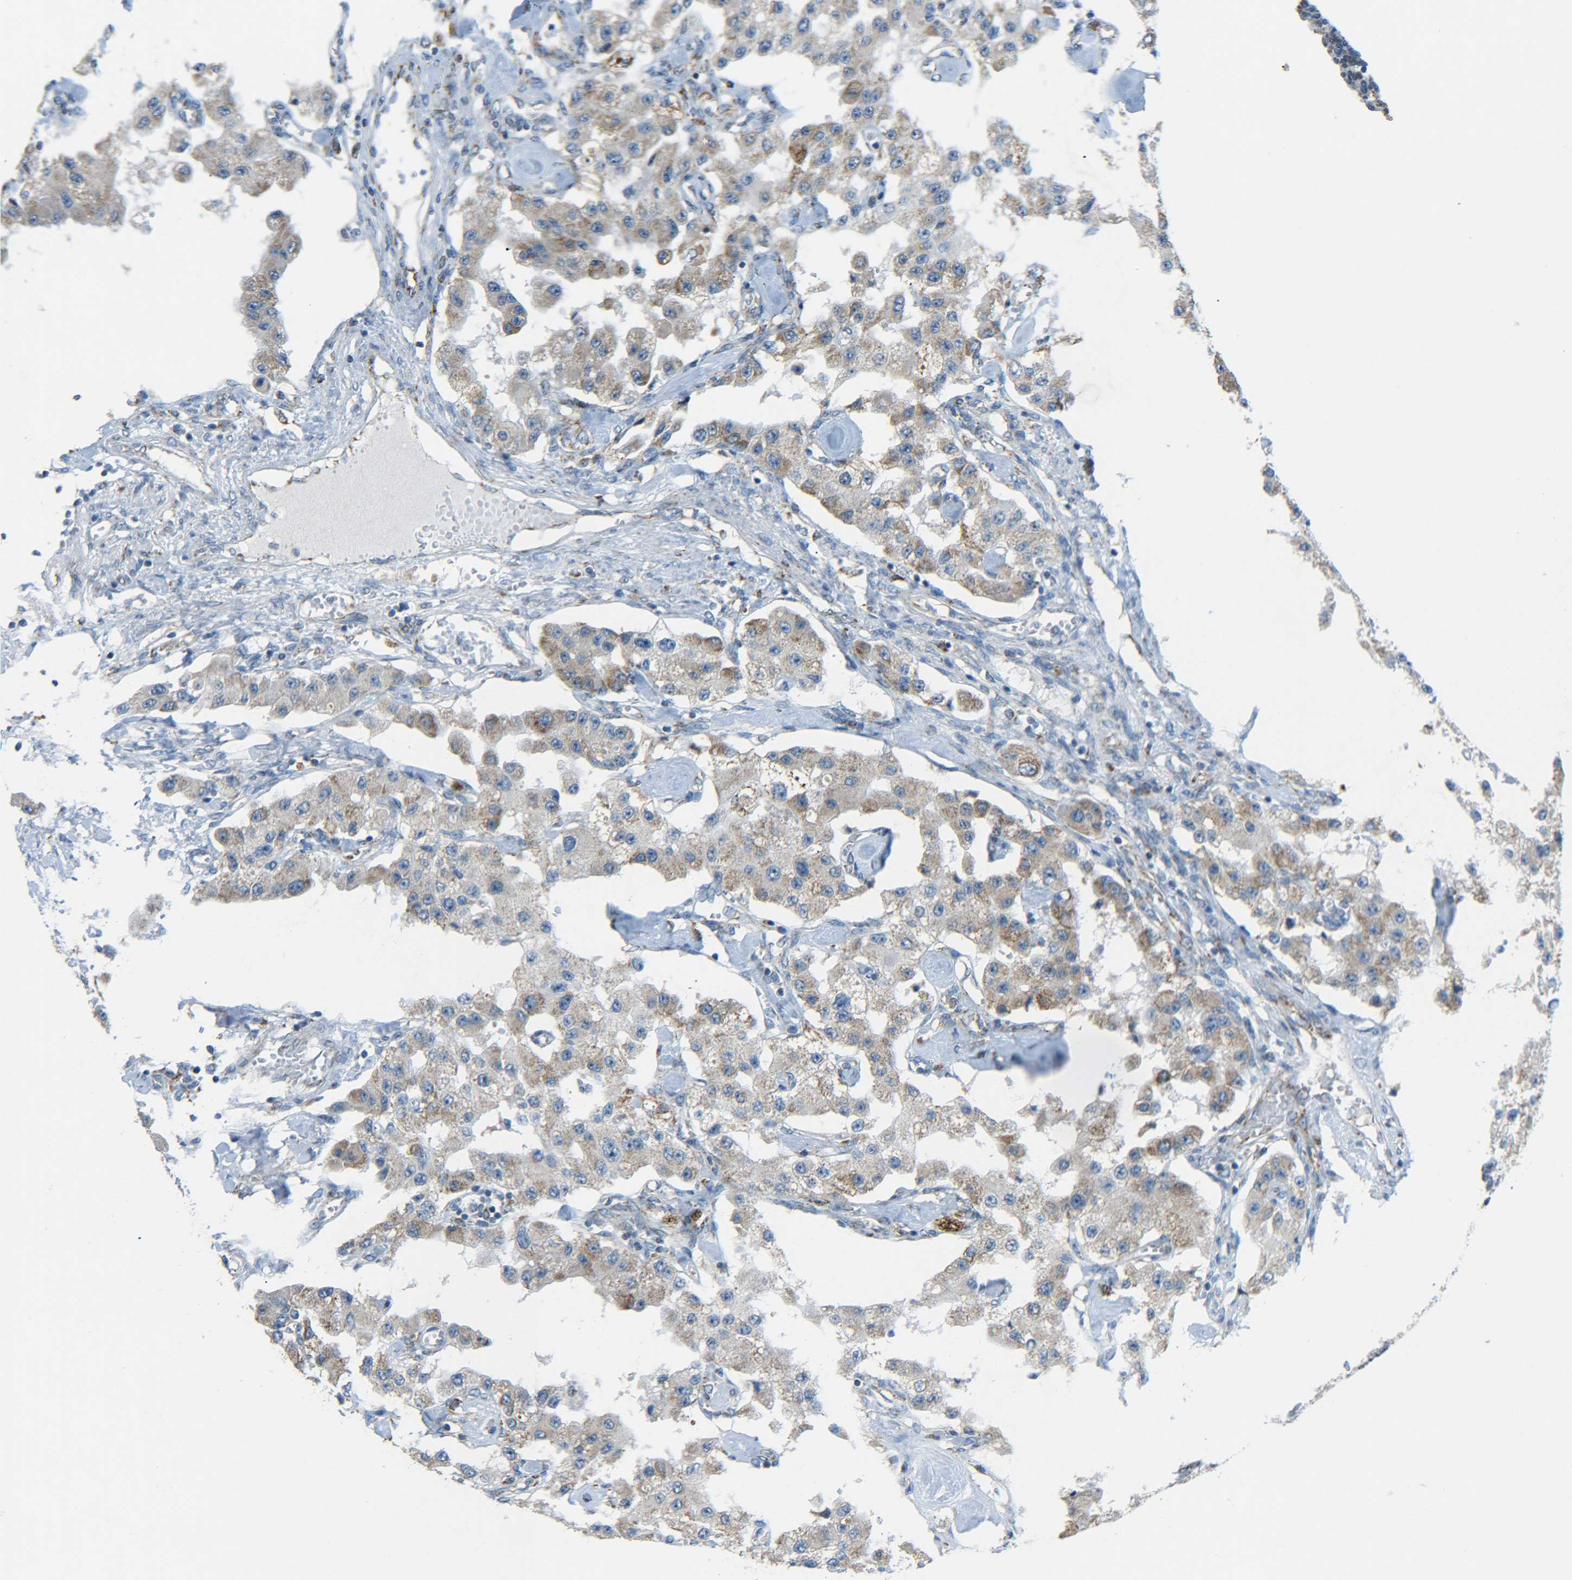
{"staining": {"intensity": "weak", "quantity": ">75%", "location": "cytoplasmic/membranous"}, "tissue": "carcinoid", "cell_type": "Tumor cells", "image_type": "cancer", "snomed": [{"axis": "morphology", "description": "Carcinoid, malignant, NOS"}, {"axis": "topography", "description": "Pancreas"}], "caption": "This is a micrograph of IHC staining of carcinoid, which shows weak positivity in the cytoplasmic/membranous of tumor cells.", "gene": "CYB5R1", "patient": {"sex": "male", "age": 41}}